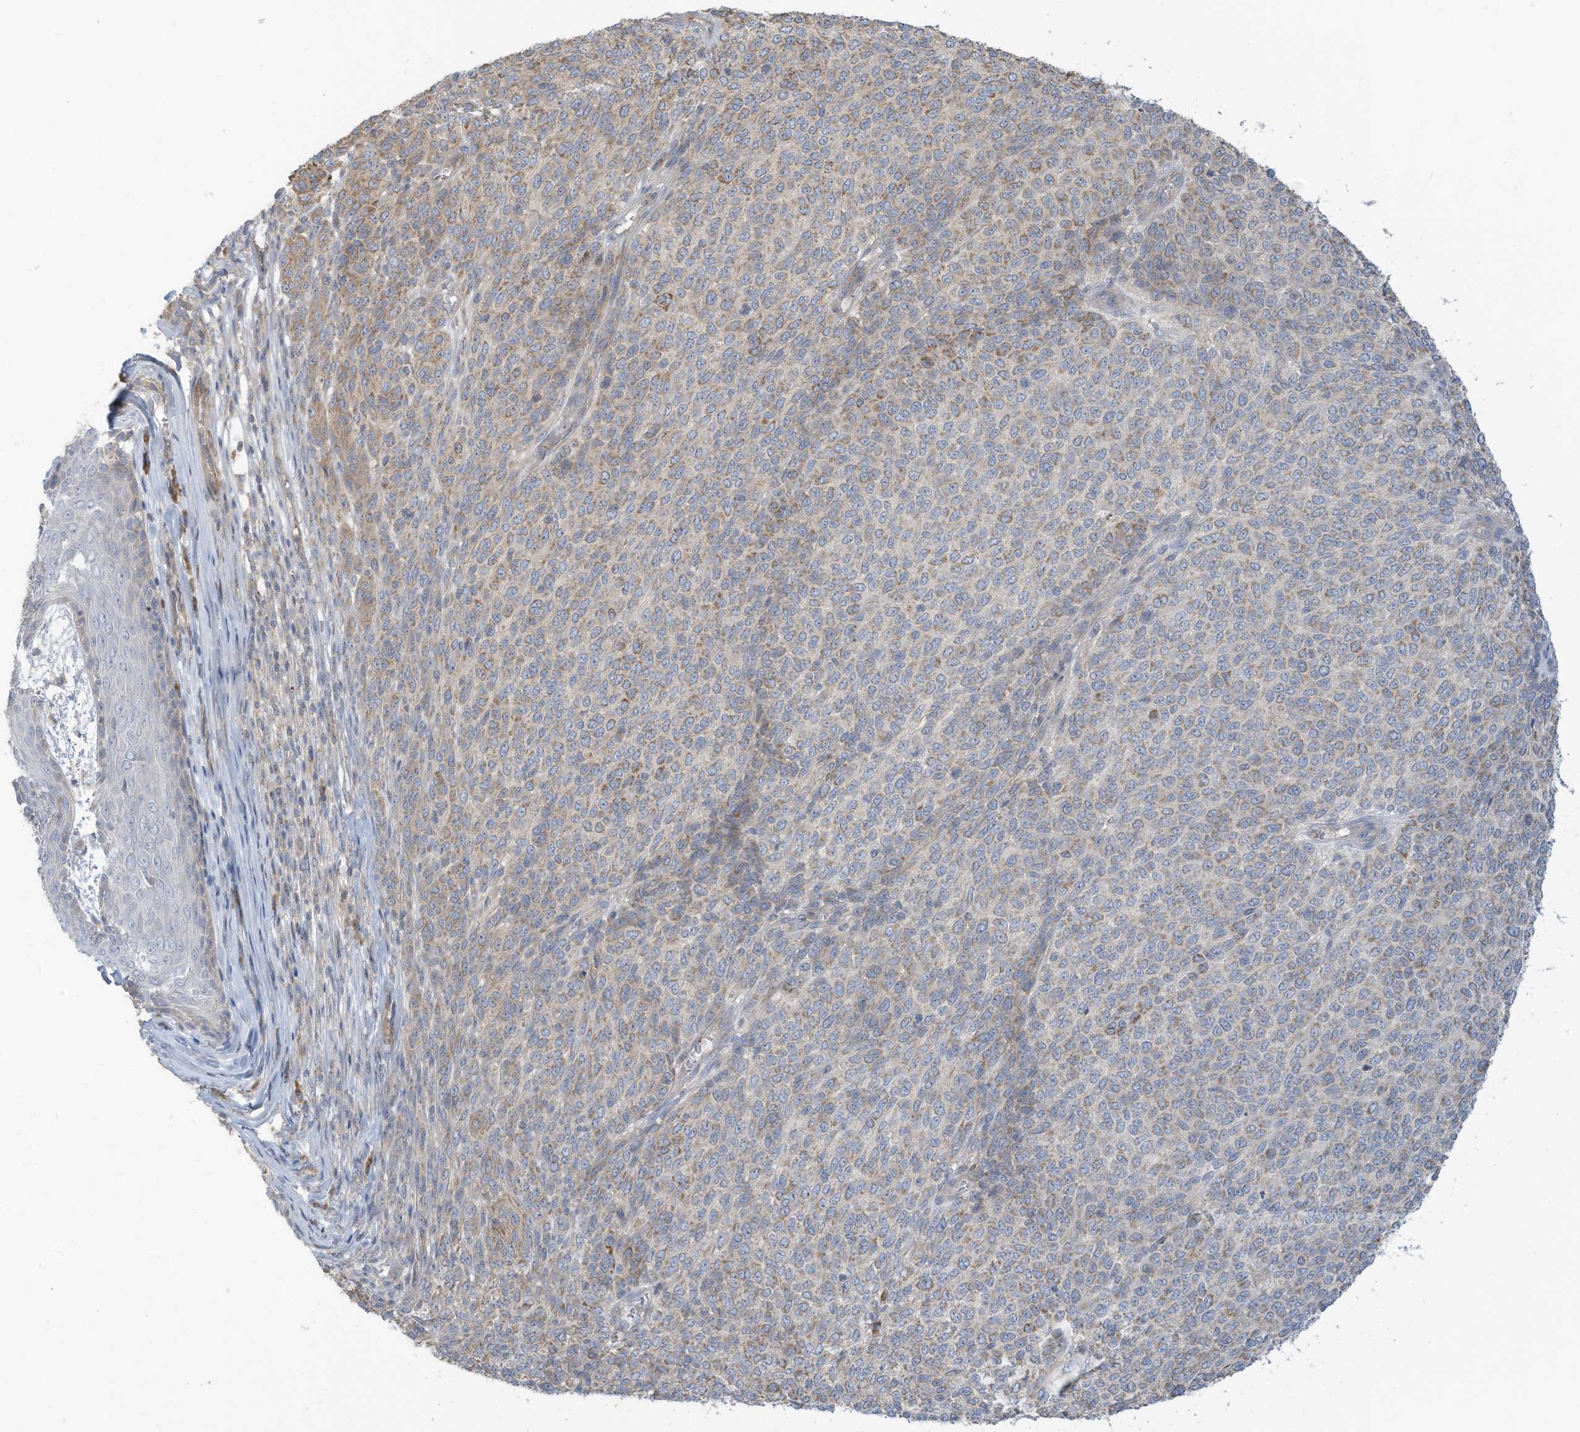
{"staining": {"intensity": "moderate", "quantity": "25%-75%", "location": "cytoplasmic/membranous"}, "tissue": "melanoma", "cell_type": "Tumor cells", "image_type": "cancer", "snomed": [{"axis": "morphology", "description": "Malignant melanoma, NOS"}, {"axis": "topography", "description": "Skin"}], "caption": "About 25%-75% of tumor cells in malignant melanoma show moderate cytoplasmic/membranous protein staining as visualized by brown immunohistochemical staining.", "gene": "GTPBP2", "patient": {"sex": "male", "age": 49}}